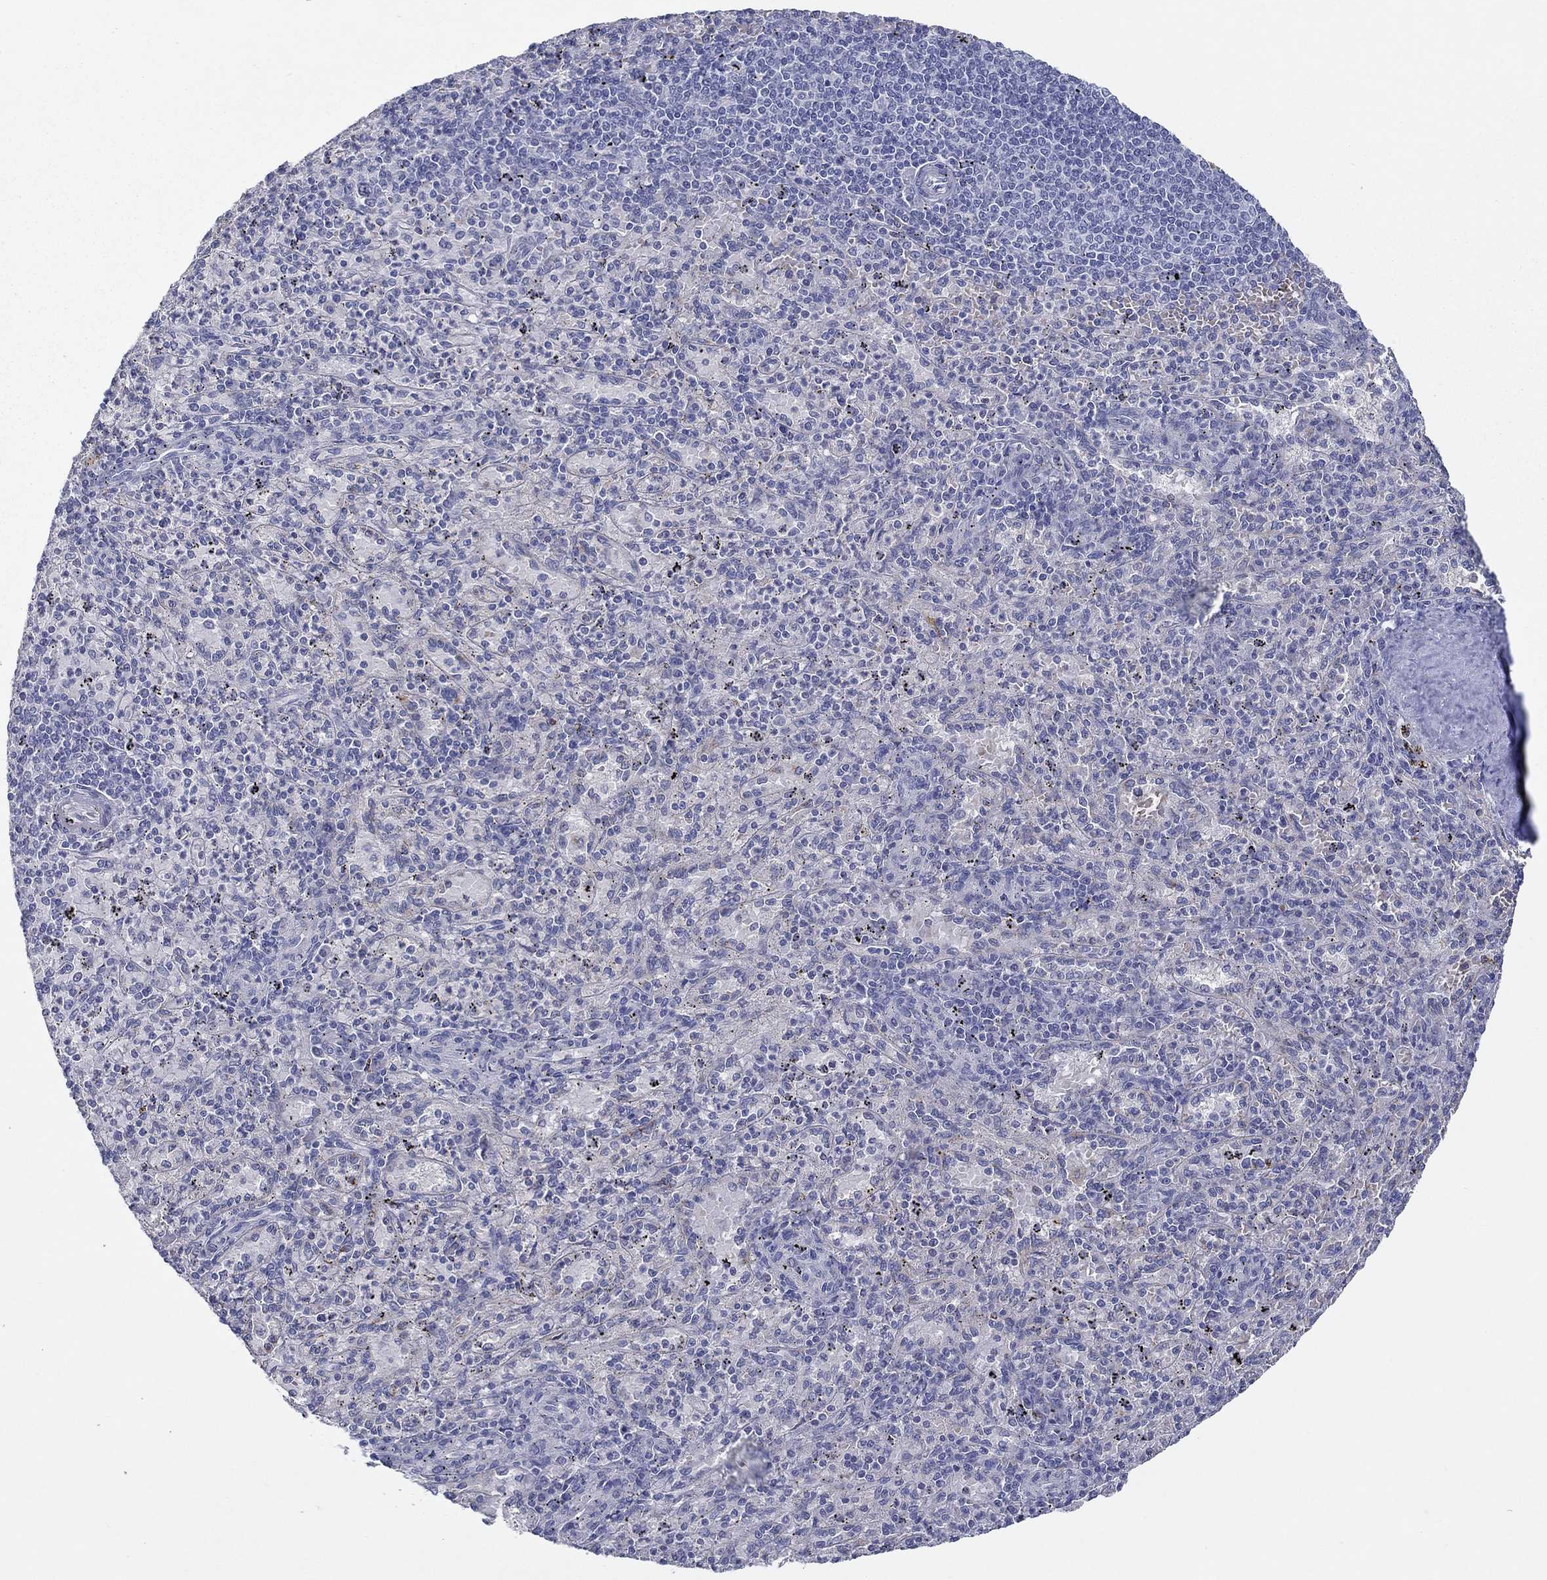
{"staining": {"intensity": "negative", "quantity": "none", "location": "none"}, "tissue": "spleen", "cell_type": "Cells in red pulp", "image_type": "normal", "snomed": [{"axis": "morphology", "description": "Normal tissue, NOS"}, {"axis": "topography", "description": "Spleen"}], "caption": "DAB immunohistochemical staining of unremarkable human spleen reveals no significant staining in cells in red pulp.", "gene": "ERMP1", "patient": {"sex": "male", "age": 60}}